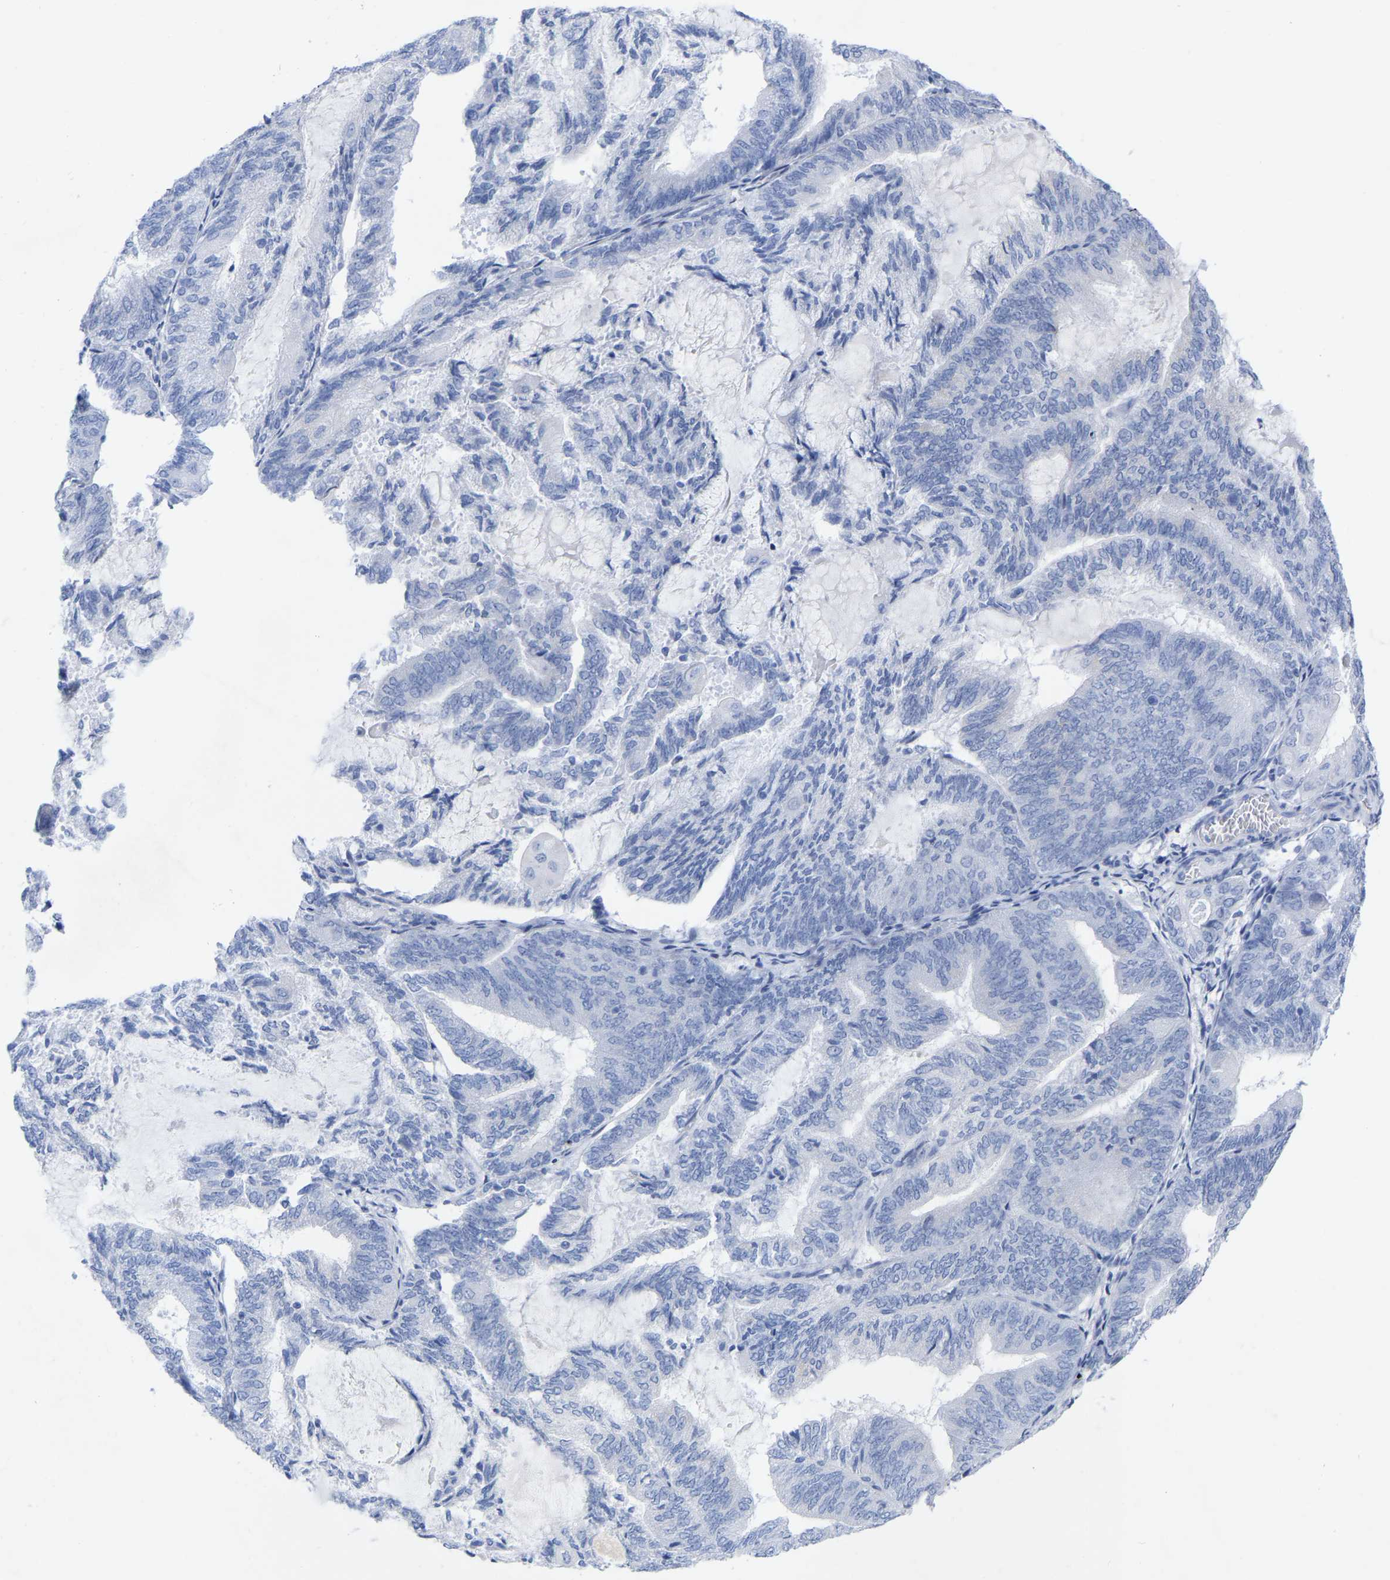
{"staining": {"intensity": "negative", "quantity": "none", "location": "none"}, "tissue": "endometrial cancer", "cell_type": "Tumor cells", "image_type": "cancer", "snomed": [{"axis": "morphology", "description": "Adenocarcinoma, NOS"}, {"axis": "topography", "description": "Endometrium"}], "caption": "Tumor cells are negative for brown protein staining in endometrial cancer (adenocarcinoma). Brightfield microscopy of immunohistochemistry (IHC) stained with DAB (3,3'-diaminobenzidine) (brown) and hematoxylin (blue), captured at high magnification.", "gene": "ZNF629", "patient": {"sex": "female", "age": 81}}